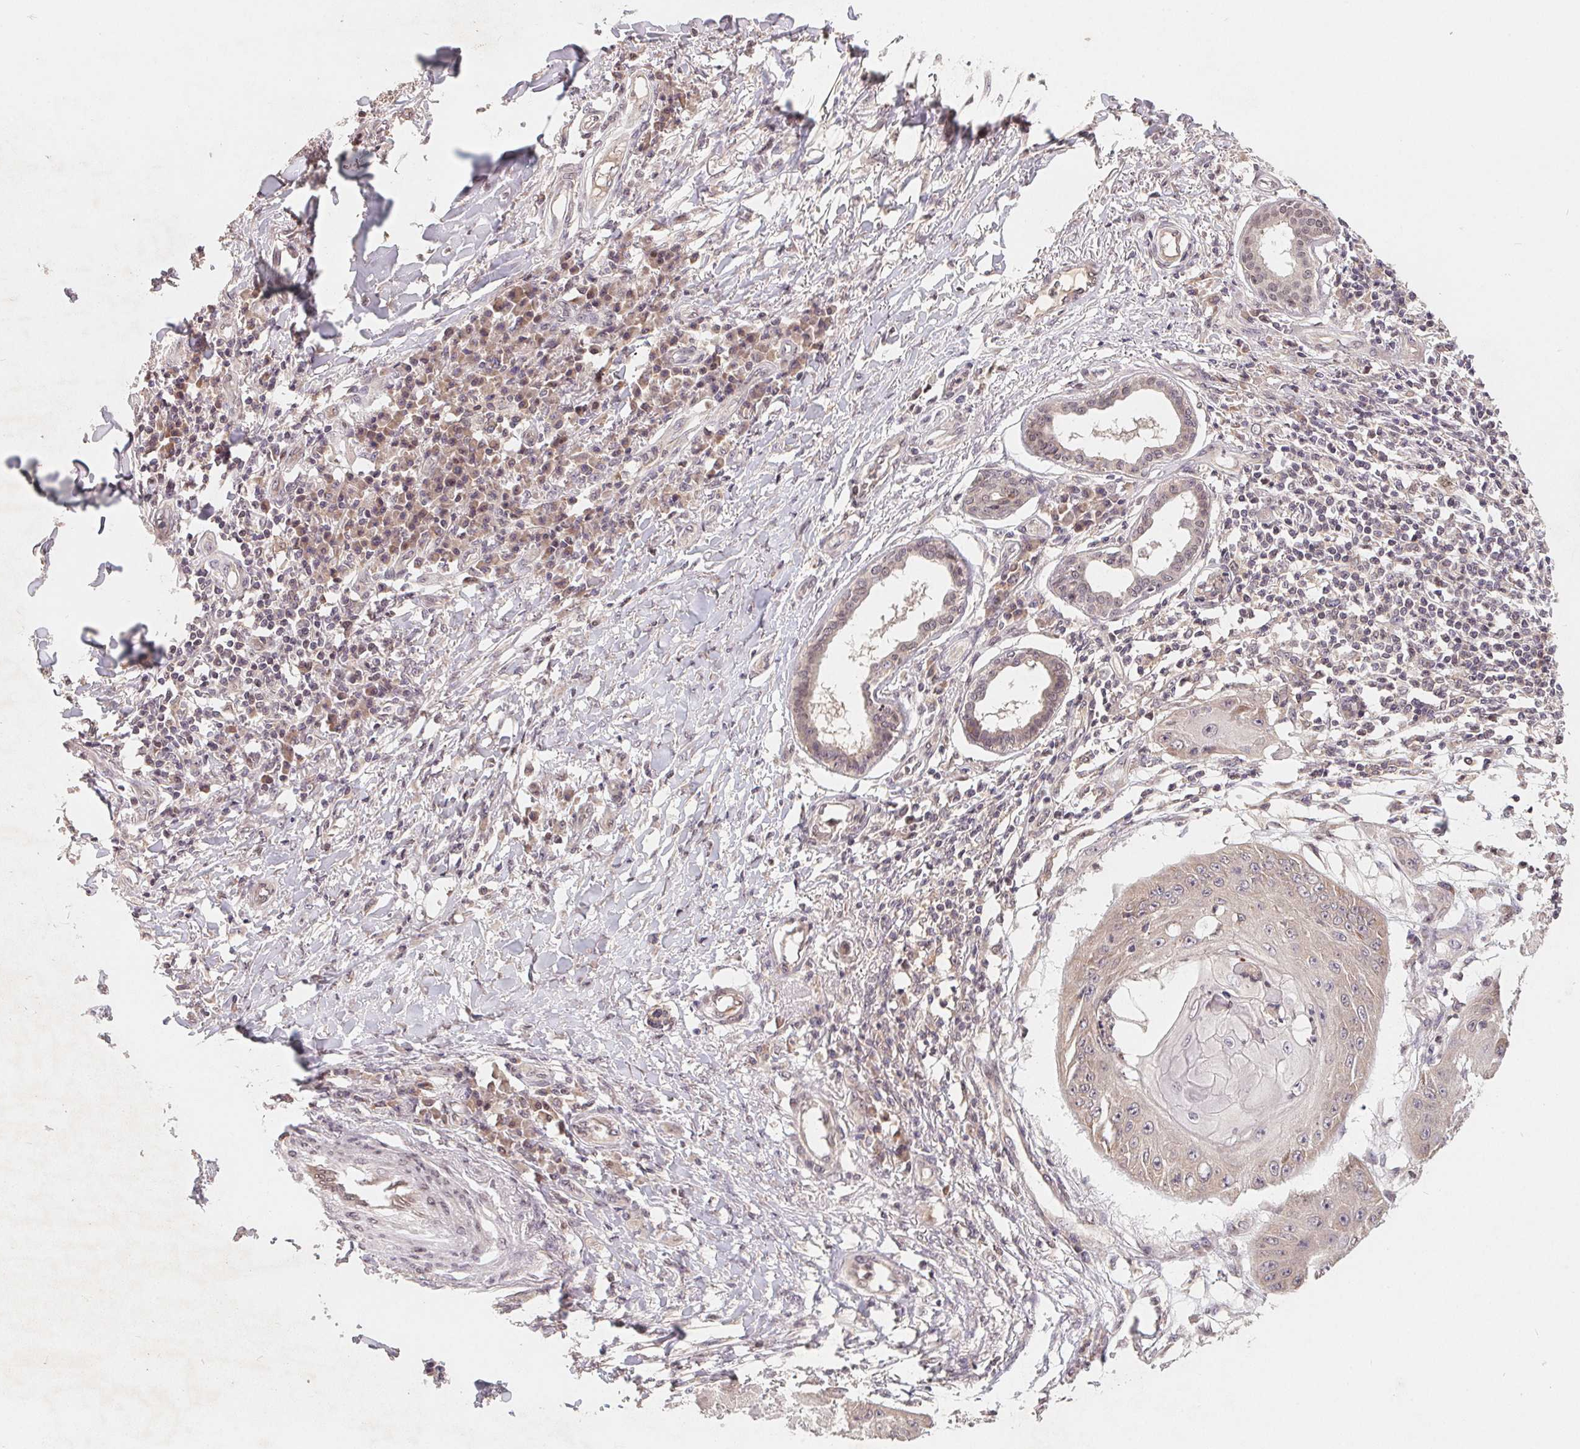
{"staining": {"intensity": "negative", "quantity": "none", "location": "none"}, "tissue": "skin cancer", "cell_type": "Tumor cells", "image_type": "cancer", "snomed": [{"axis": "morphology", "description": "Squamous cell carcinoma, NOS"}, {"axis": "topography", "description": "Skin"}], "caption": "Tumor cells show no significant protein positivity in skin cancer (squamous cell carcinoma).", "gene": "HMGN3", "patient": {"sex": "male", "age": 70}}